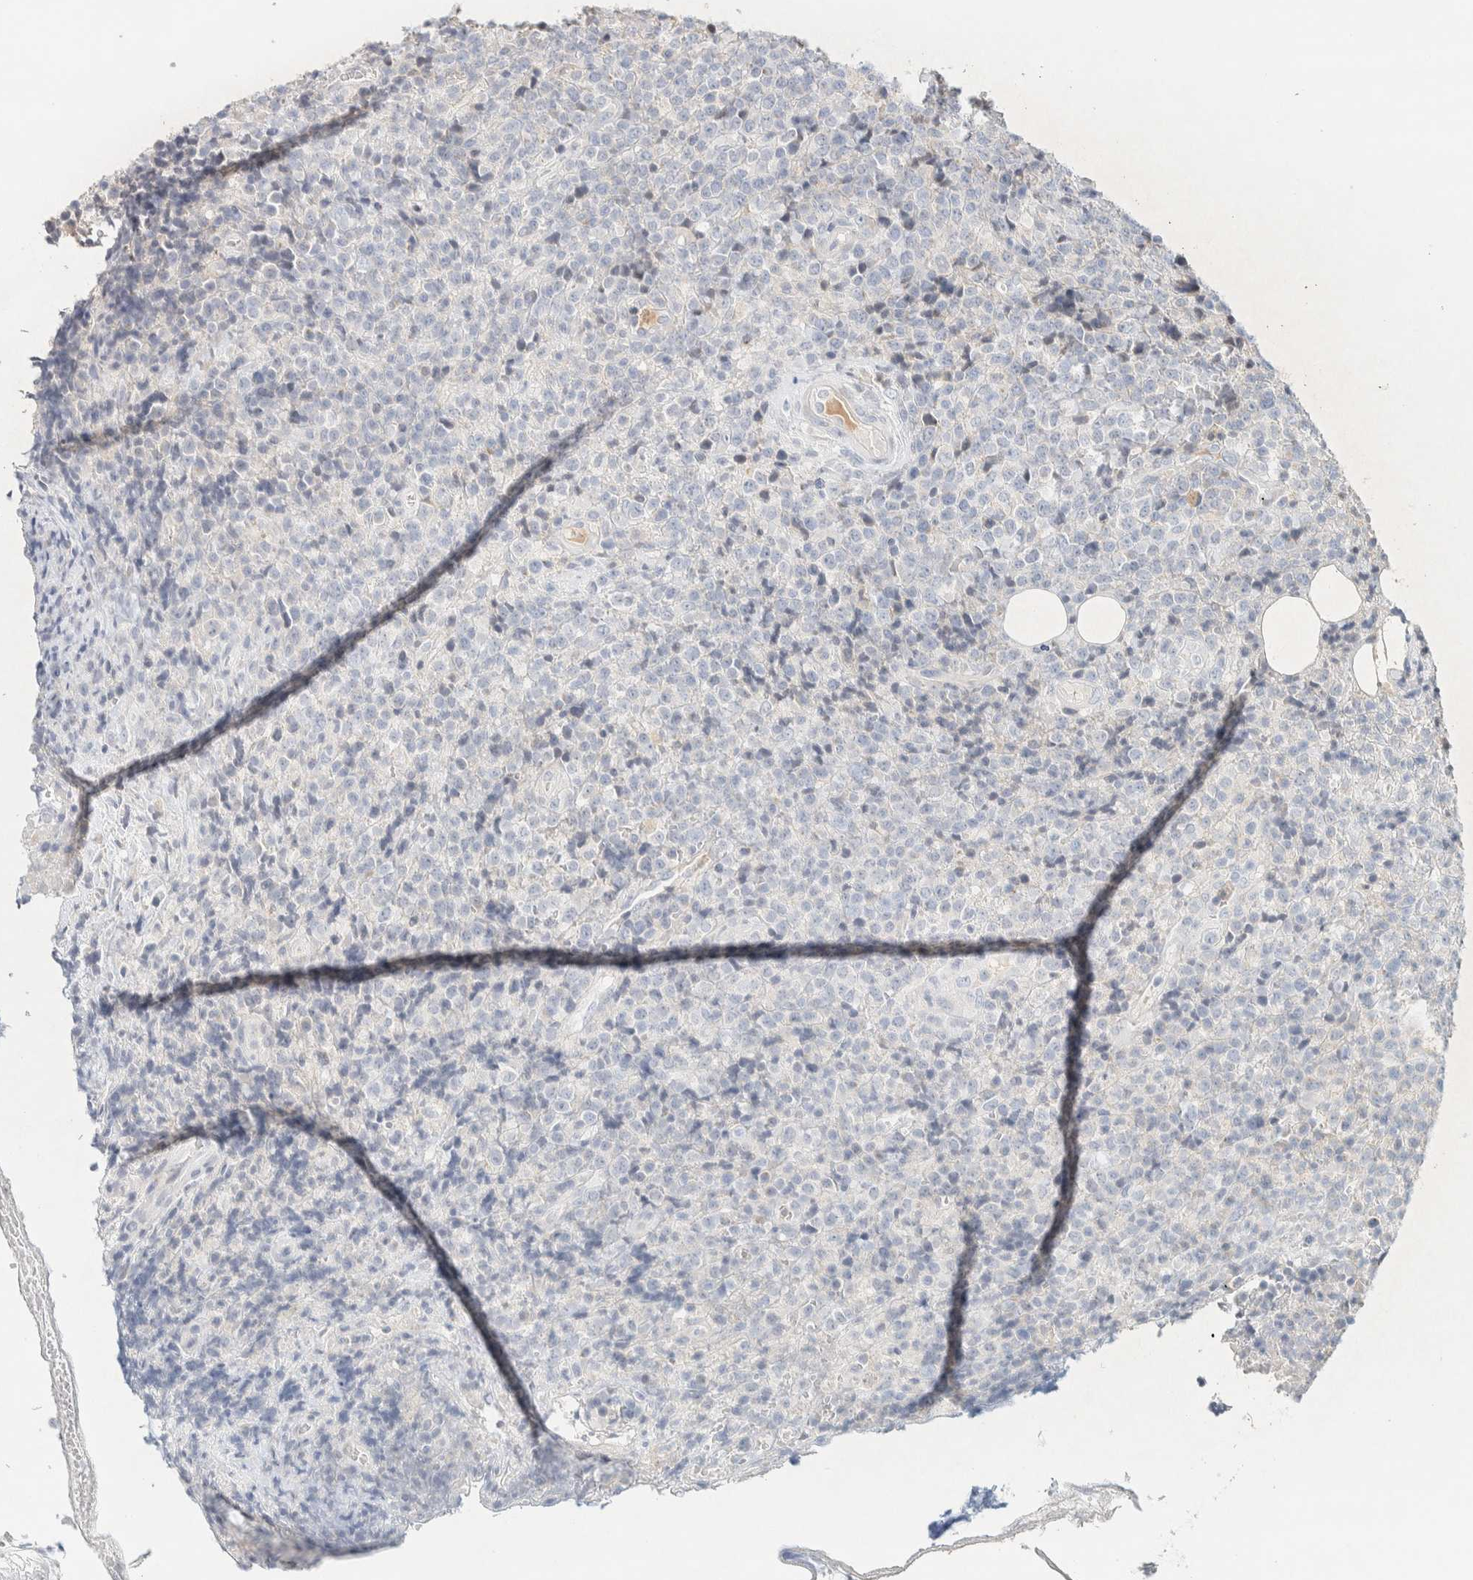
{"staining": {"intensity": "negative", "quantity": "none", "location": "none"}, "tissue": "lymphoma", "cell_type": "Tumor cells", "image_type": "cancer", "snomed": [{"axis": "morphology", "description": "Malignant lymphoma, non-Hodgkin's type, High grade"}, {"axis": "topography", "description": "Lymph node"}], "caption": "High-grade malignant lymphoma, non-Hodgkin's type was stained to show a protein in brown. There is no significant staining in tumor cells.", "gene": "SPNS3", "patient": {"sex": "male", "age": 13}}